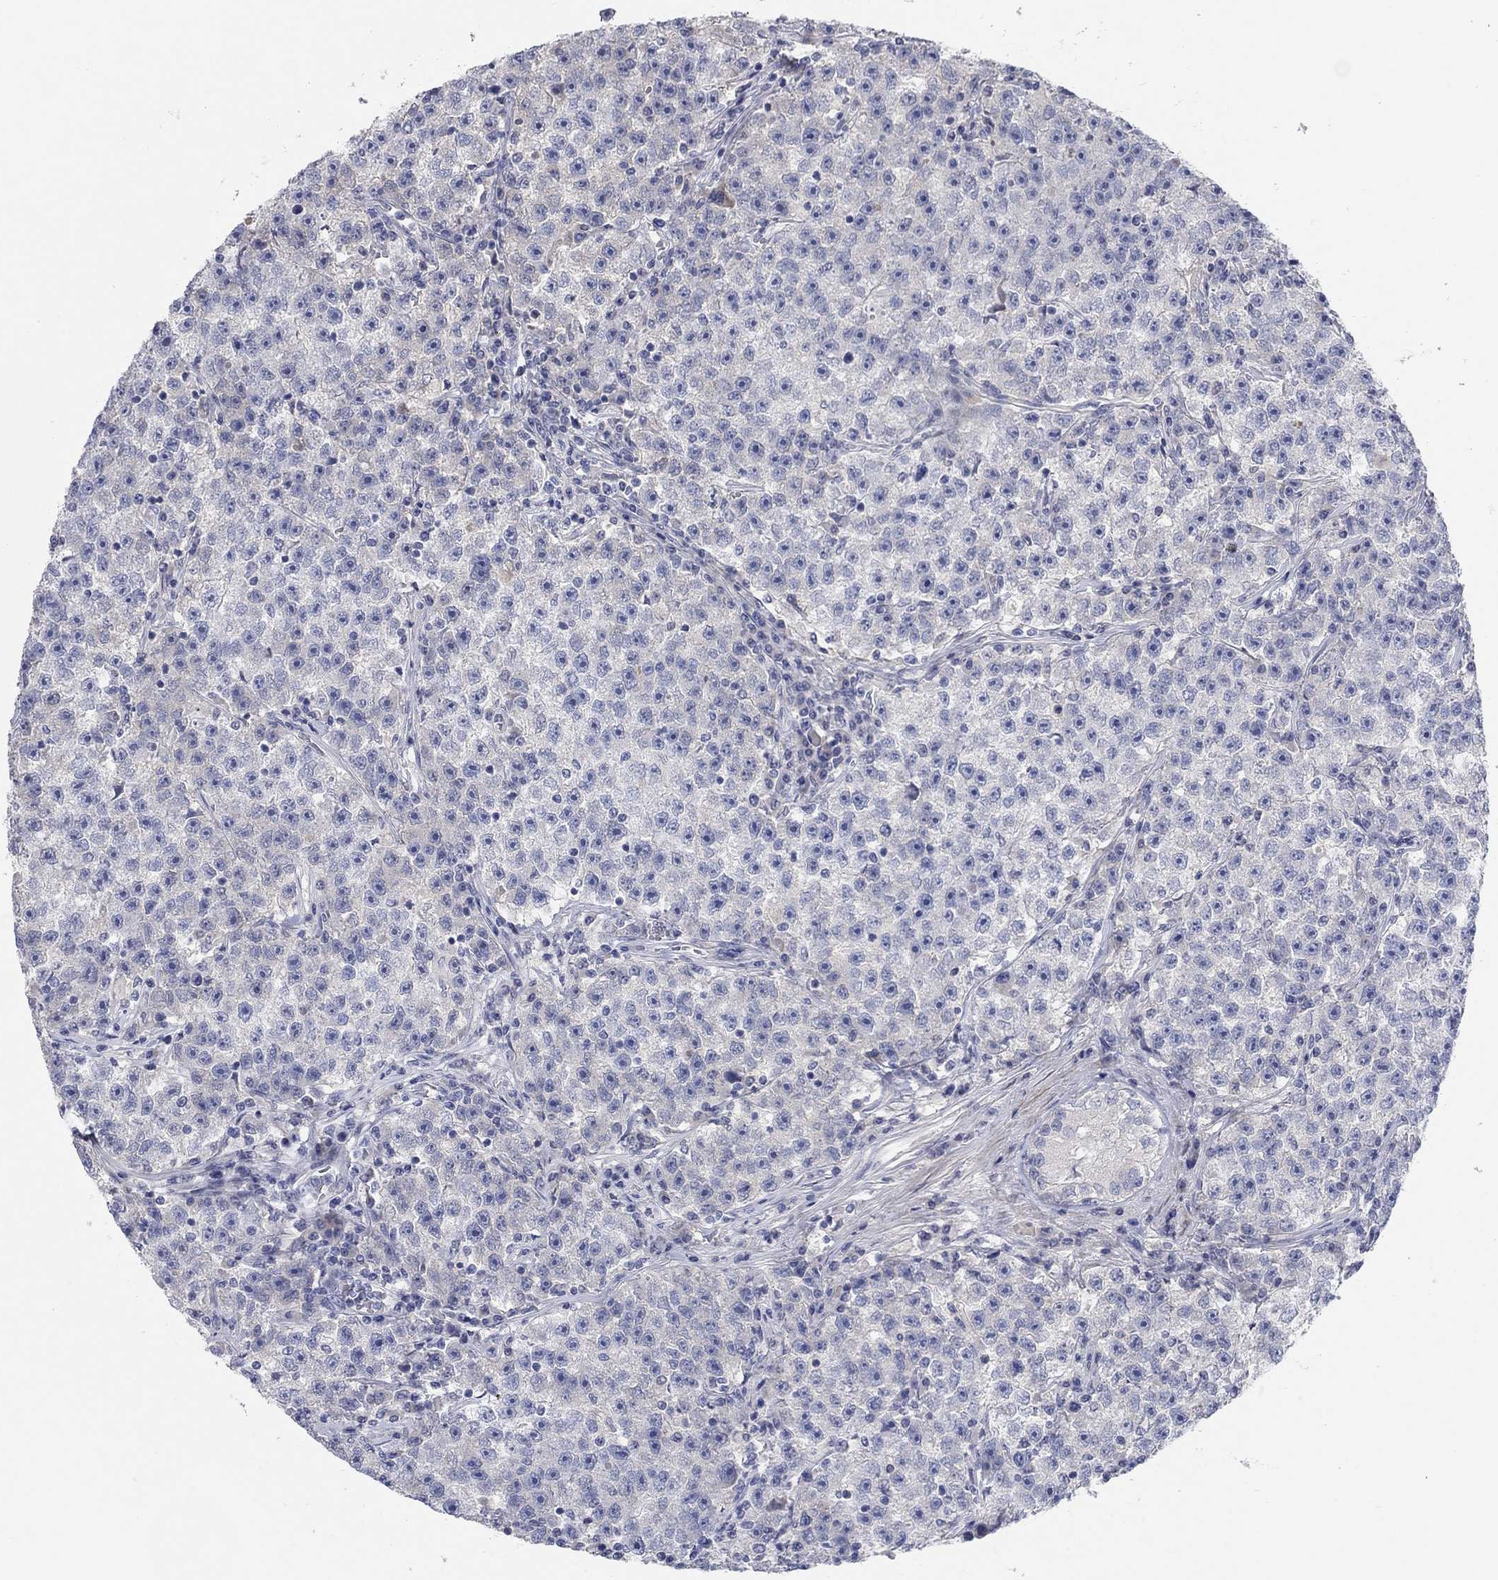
{"staining": {"intensity": "negative", "quantity": "none", "location": "none"}, "tissue": "testis cancer", "cell_type": "Tumor cells", "image_type": "cancer", "snomed": [{"axis": "morphology", "description": "Seminoma, NOS"}, {"axis": "topography", "description": "Testis"}], "caption": "This is an immunohistochemistry histopathology image of human seminoma (testis). There is no expression in tumor cells.", "gene": "TMEM249", "patient": {"sex": "male", "age": 22}}